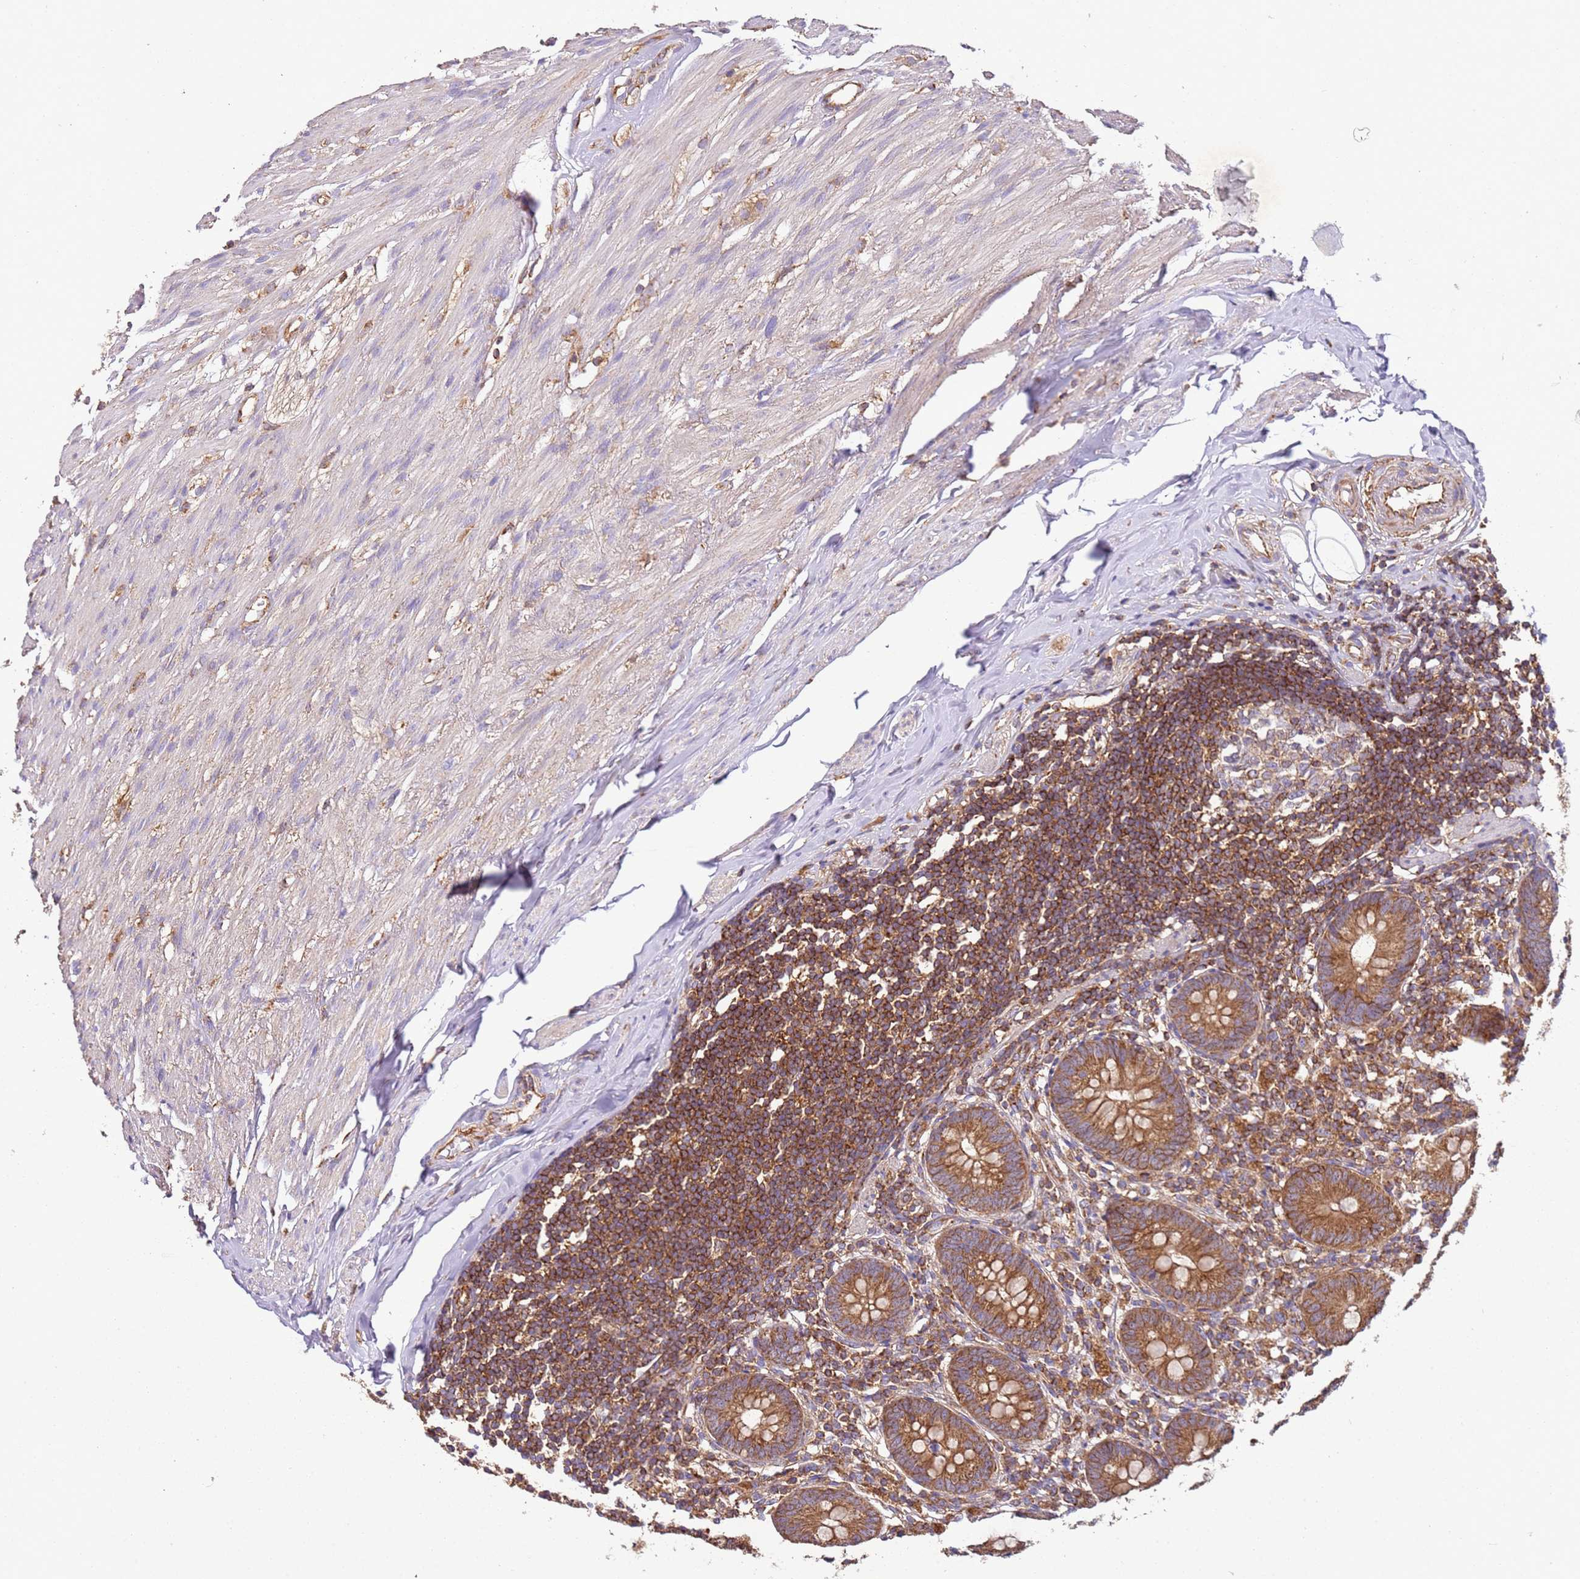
{"staining": {"intensity": "moderate", "quantity": ">75%", "location": "cytoplasmic/membranous"}, "tissue": "appendix", "cell_type": "Glandular cells", "image_type": "normal", "snomed": [{"axis": "morphology", "description": "Normal tissue, NOS"}, {"axis": "topography", "description": "Appendix"}], "caption": "Normal appendix shows moderate cytoplasmic/membranous positivity in about >75% of glandular cells.", "gene": "RMND5A", "patient": {"sex": "female", "age": 62}}